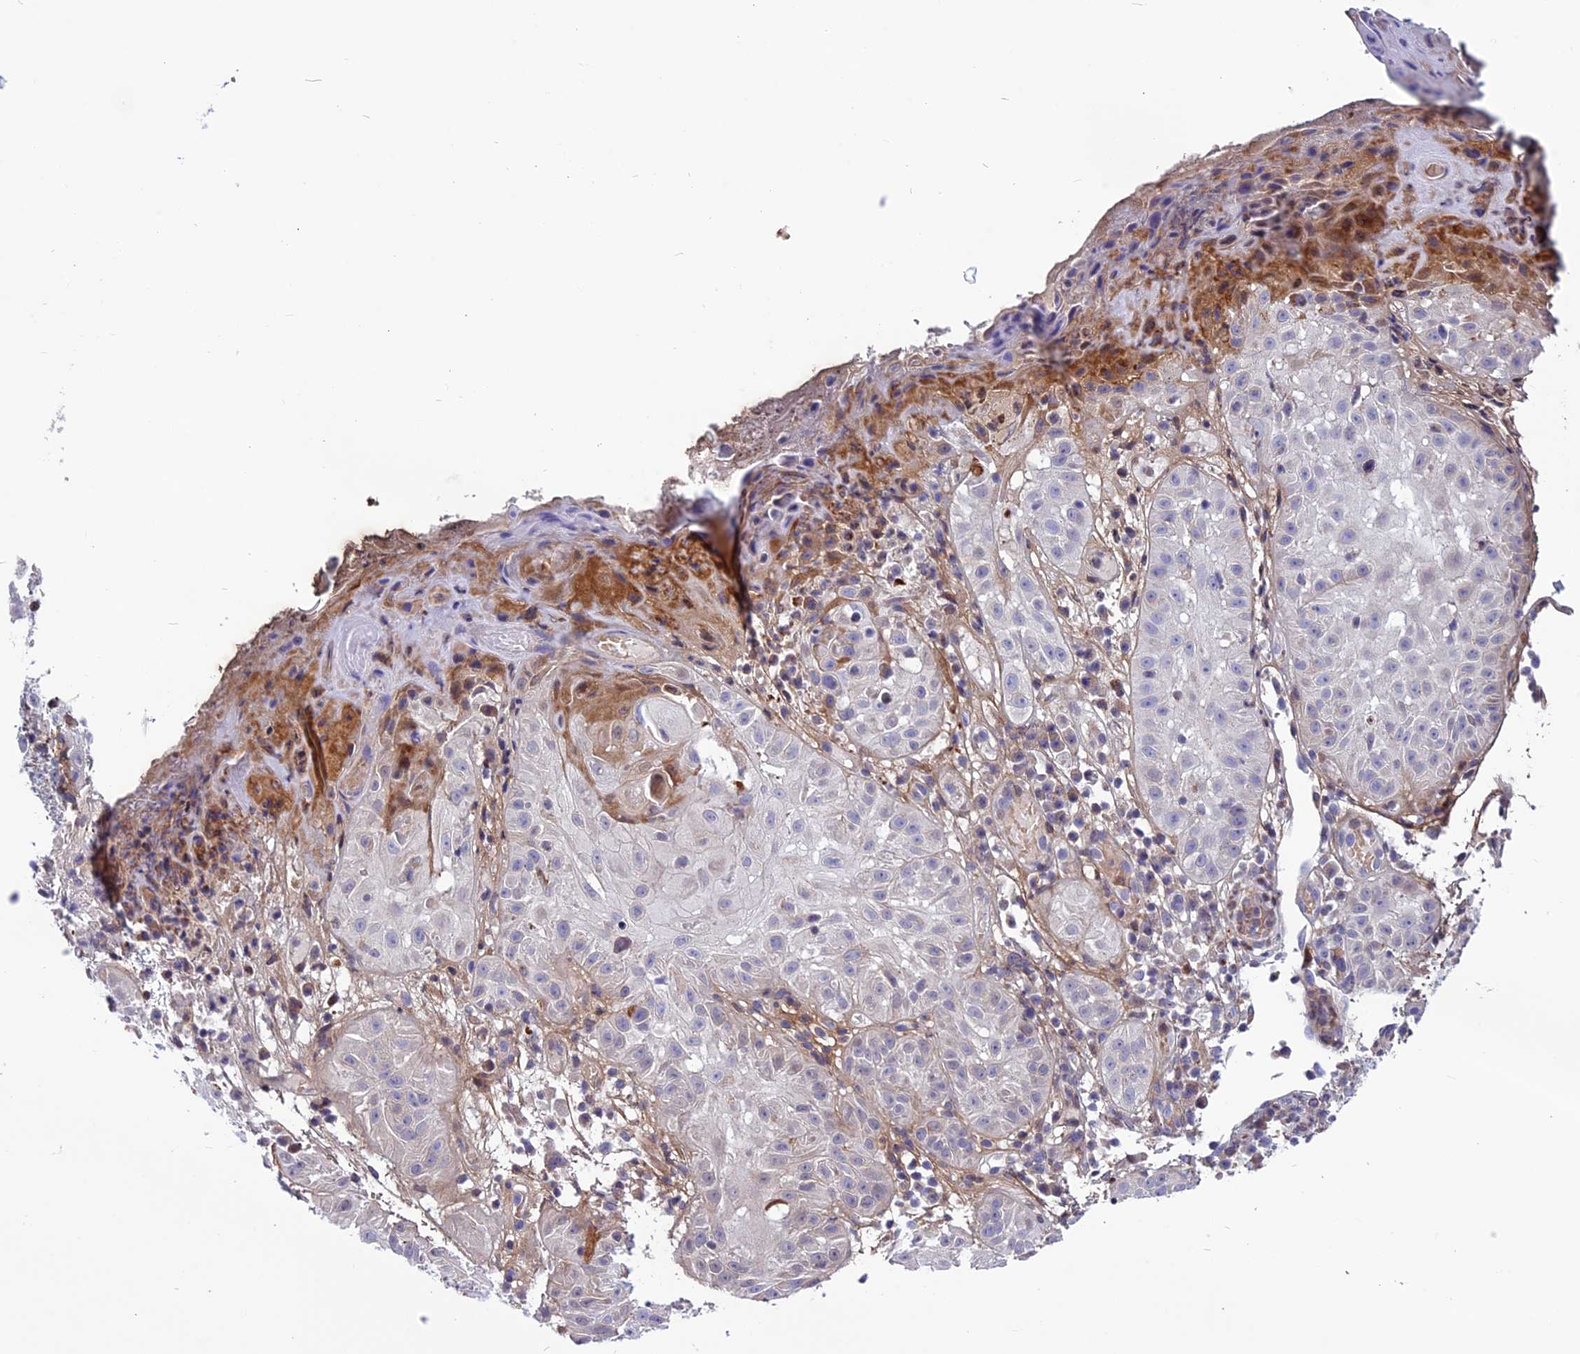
{"staining": {"intensity": "weak", "quantity": "<25%", "location": "cytoplasmic/membranous"}, "tissue": "skin cancer", "cell_type": "Tumor cells", "image_type": "cancer", "snomed": [{"axis": "morphology", "description": "Normal tissue, NOS"}, {"axis": "morphology", "description": "Basal cell carcinoma"}, {"axis": "topography", "description": "Skin"}], "caption": "Basal cell carcinoma (skin) stained for a protein using immunohistochemistry (IHC) reveals no expression tumor cells.", "gene": "MIEF2", "patient": {"sex": "male", "age": 93}}